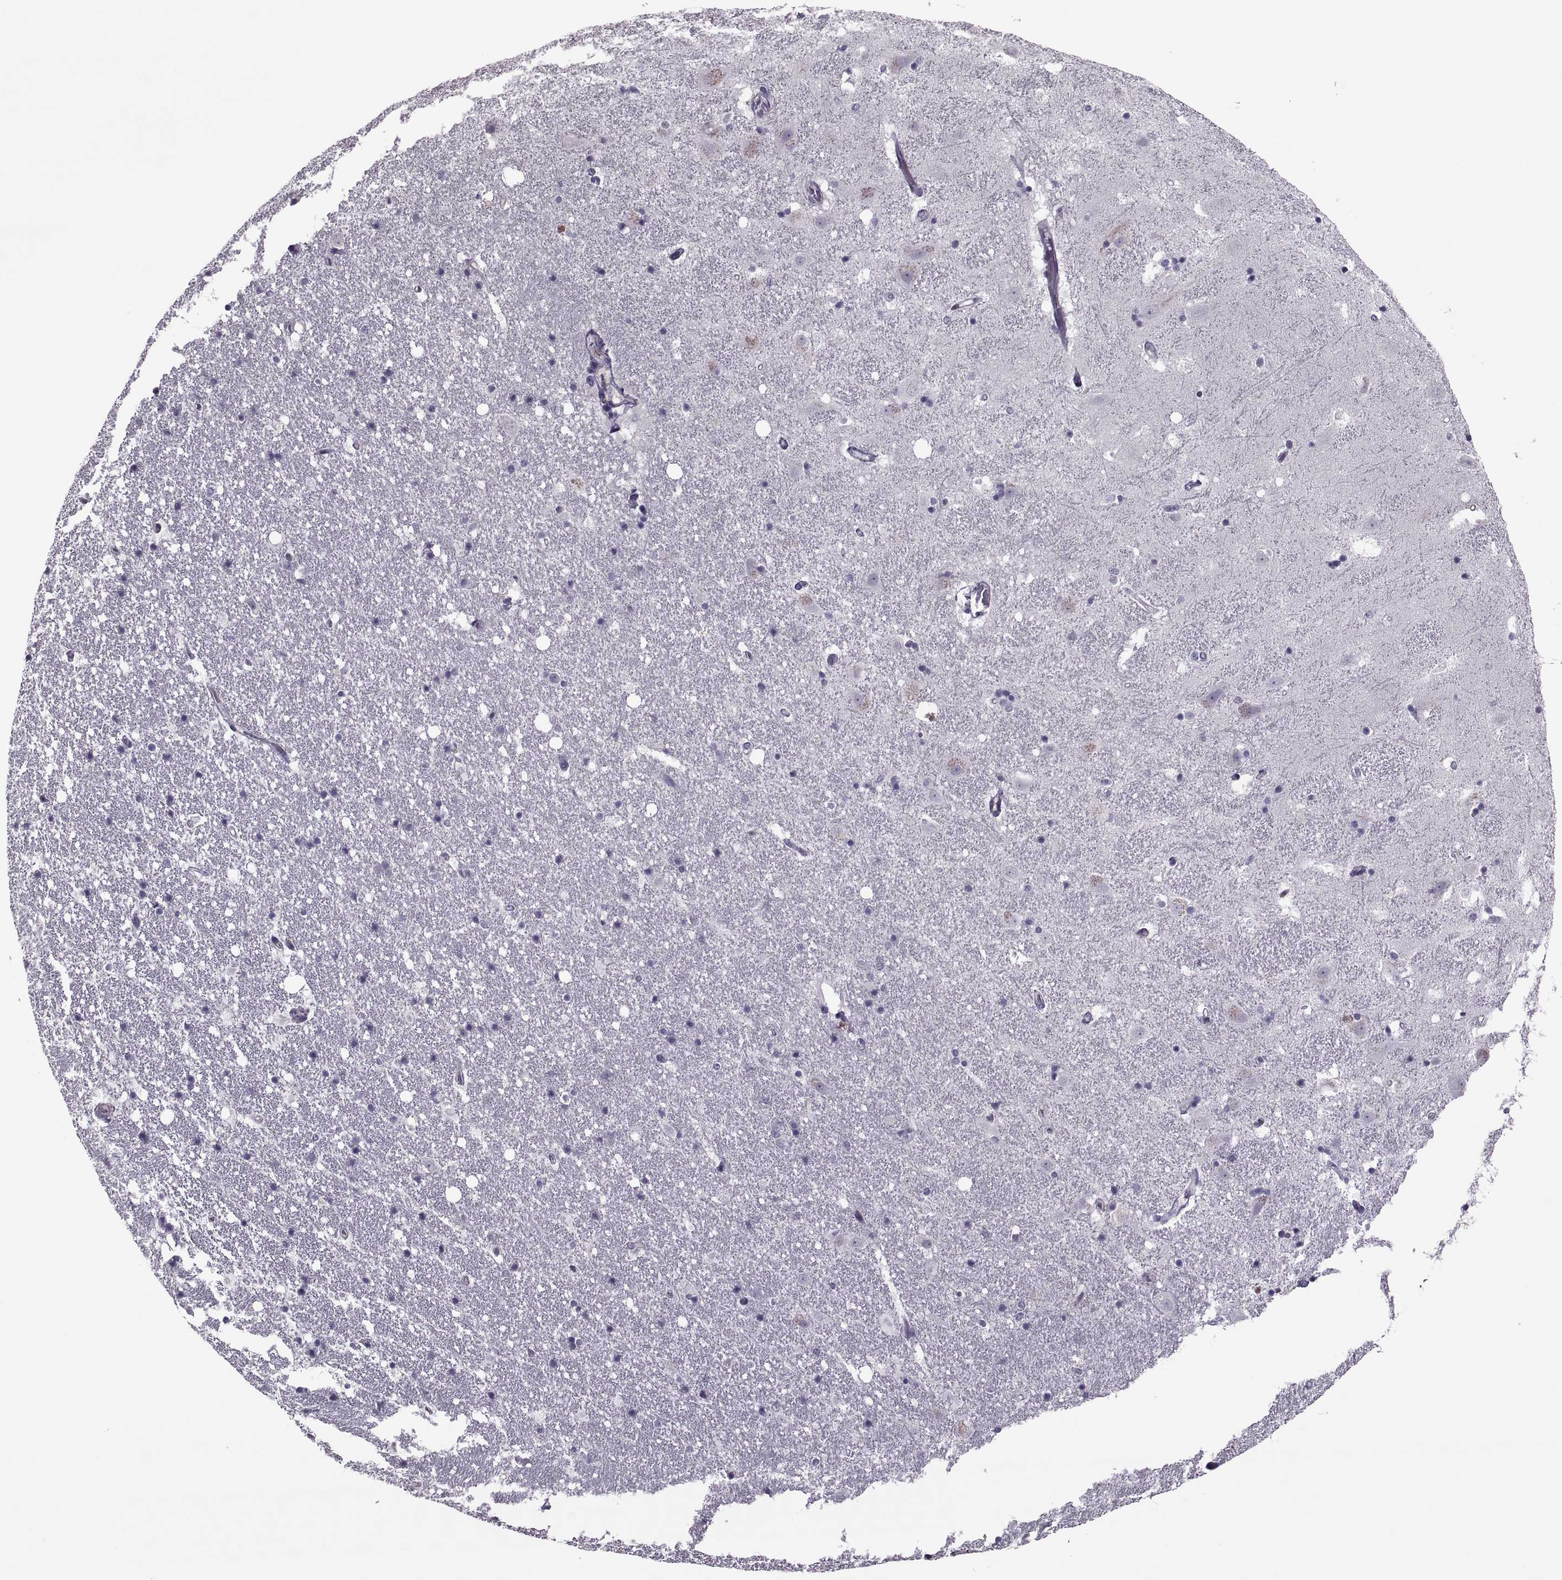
{"staining": {"intensity": "negative", "quantity": "none", "location": "none"}, "tissue": "hippocampus", "cell_type": "Glial cells", "image_type": "normal", "snomed": [{"axis": "morphology", "description": "Normal tissue, NOS"}, {"axis": "topography", "description": "Hippocampus"}], "caption": "This is an IHC histopathology image of normal hippocampus. There is no expression in glial cells.", "gene": "ODF3", "patient": {"sex": "male", "age": 49}}